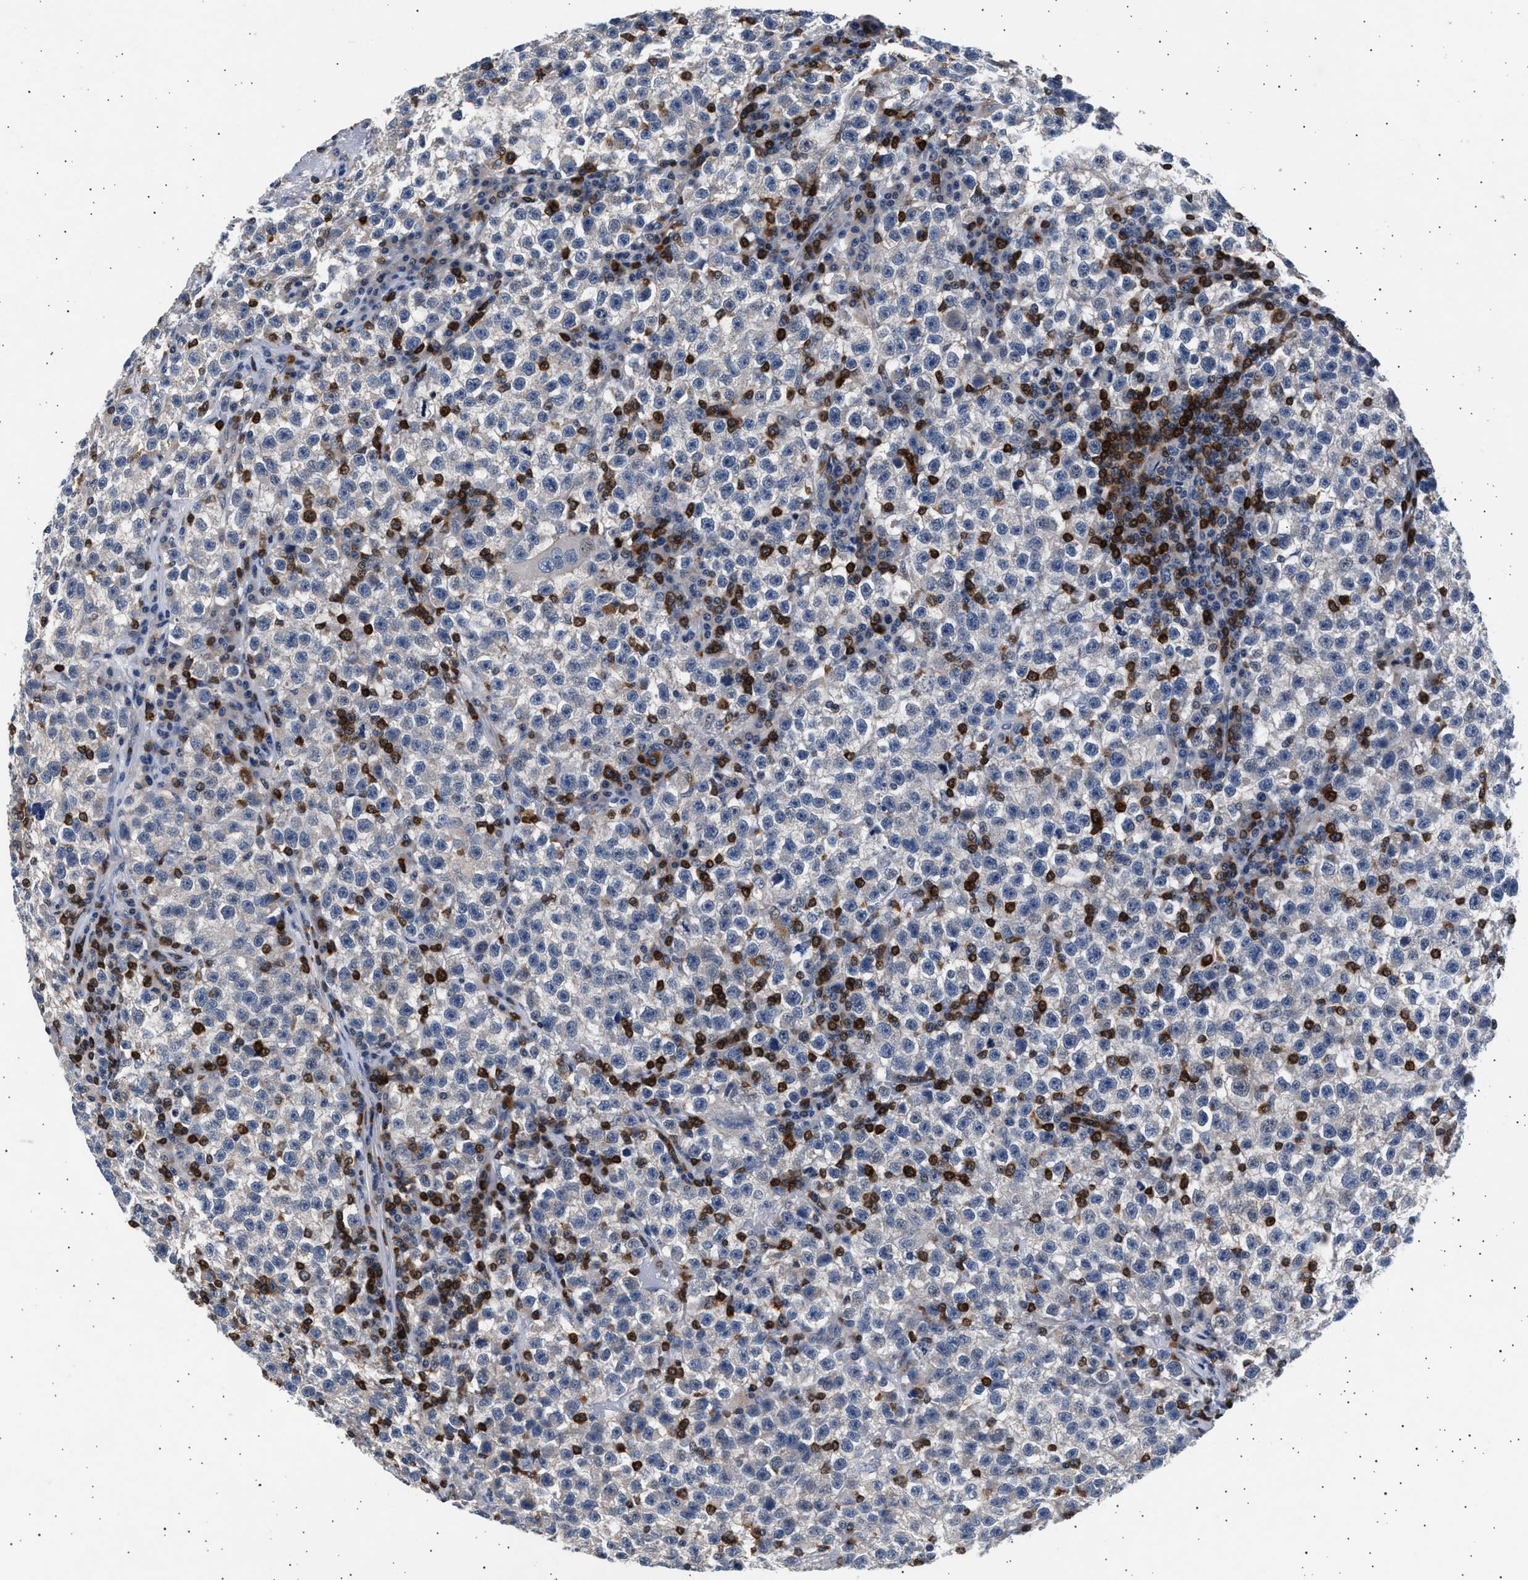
{"staining": {"intensity": "negative", "quantity": "none", "location": "none"}, "tissue": "testis cancer", "cell_type": "Tumor cells", "image_type": "cancer", "snomed": [{"axis": "morphology", "description": "Seminoma, NOS"}, {"axis": "topography", "description": "Testis"}], "caption": "Testis cancer (seminoma) stained for a protein using IHC shows no positivity tumor cells.", "gene": "GRAP2", "patient": {"sex": "male", "age": 22}}